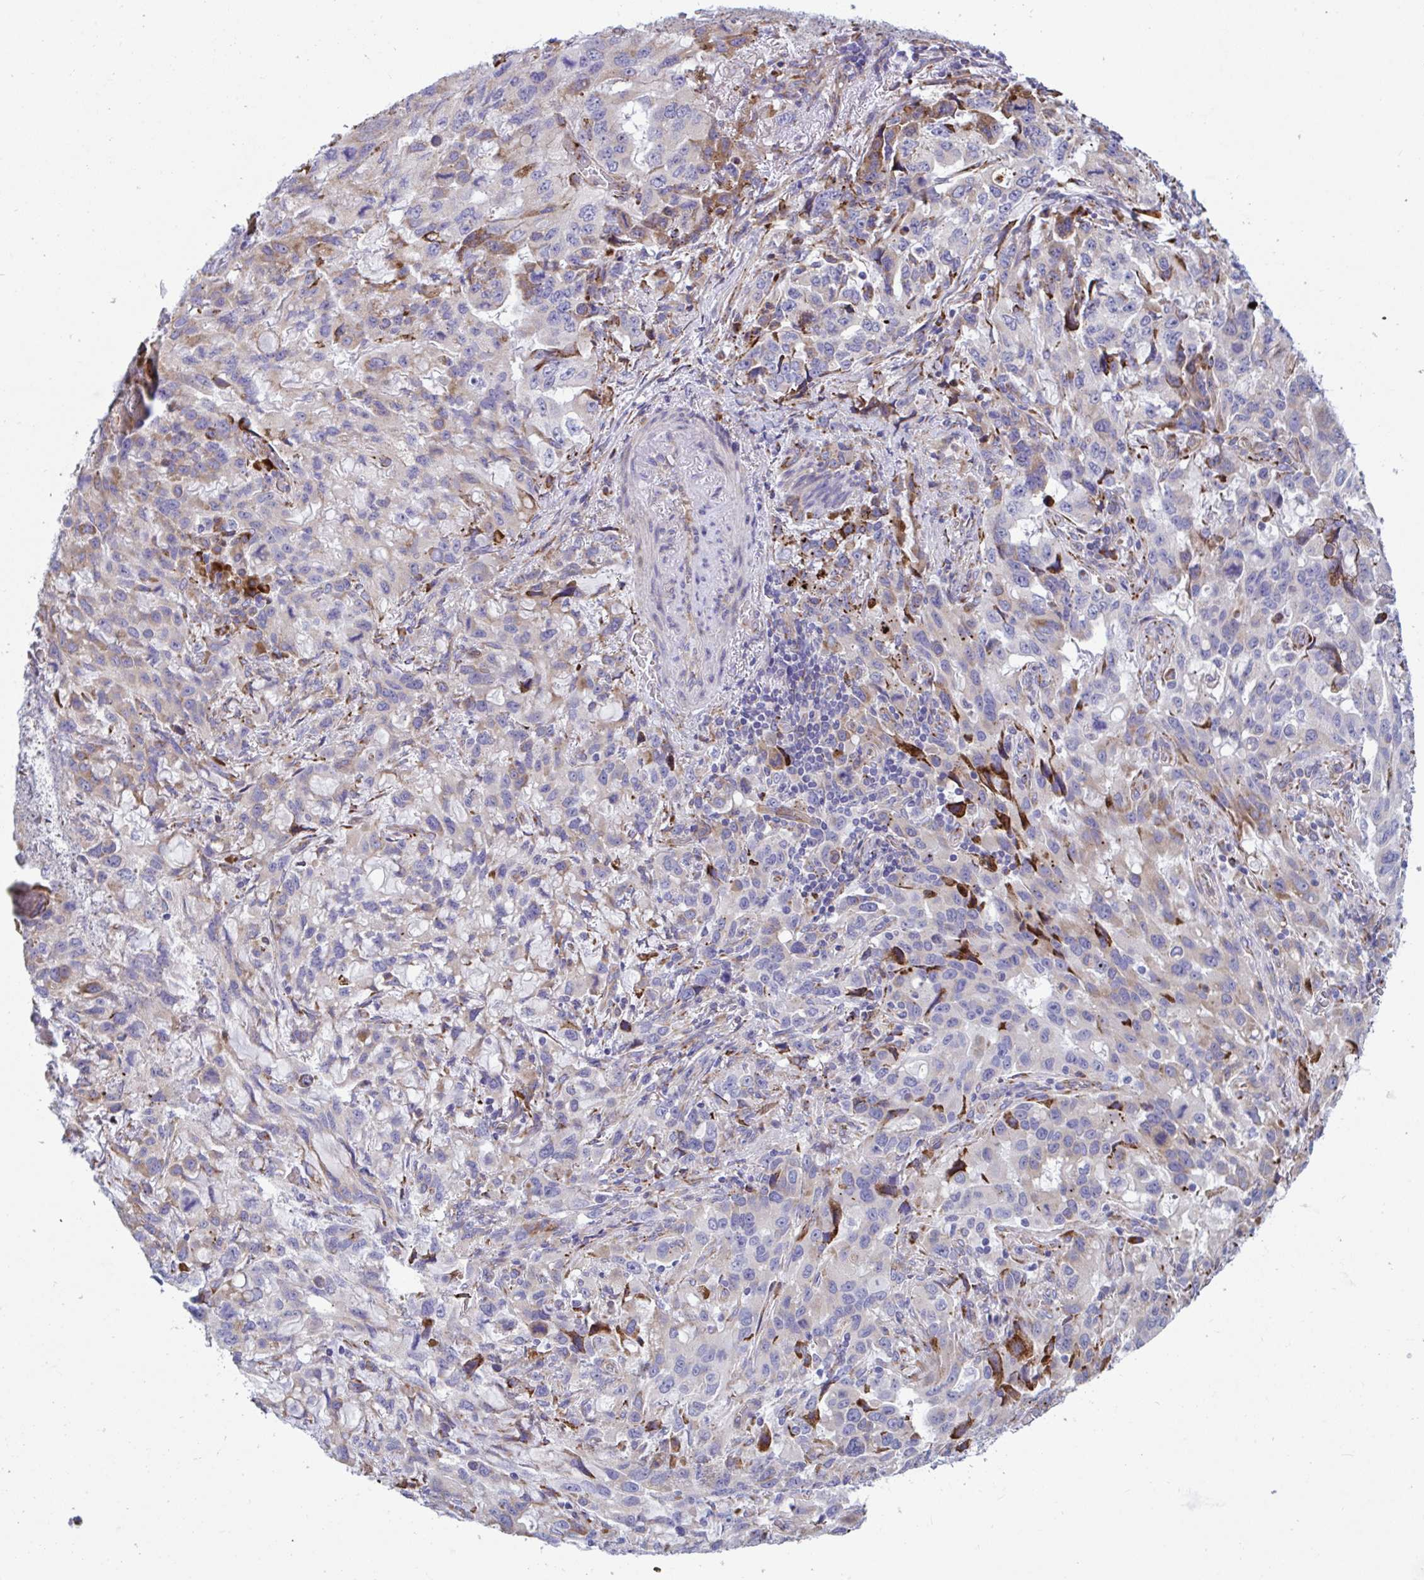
{"staining": {"intensity": "moderate", "quantity": "<25%", "location": "cytoplasmic/membranous"}, "tissue": "stomach cancer", "cell_type": "Tumor cells", "image_type": "cancer", "snomed": [{"axis": "morphology", "description": "Adenocarcinoma, NOS"}, {"axis": "topography", "description": "Stomach, upper"}], "caption": "Immunohistochemical staining of human adenocarcinoma (stomach) exhibits low levels of moderate cytoplasmic/membranous protein positivity in about <25% of tumor cells.", "gene": "PEAK3", "patient": {"sex": "male", "age": 85}}